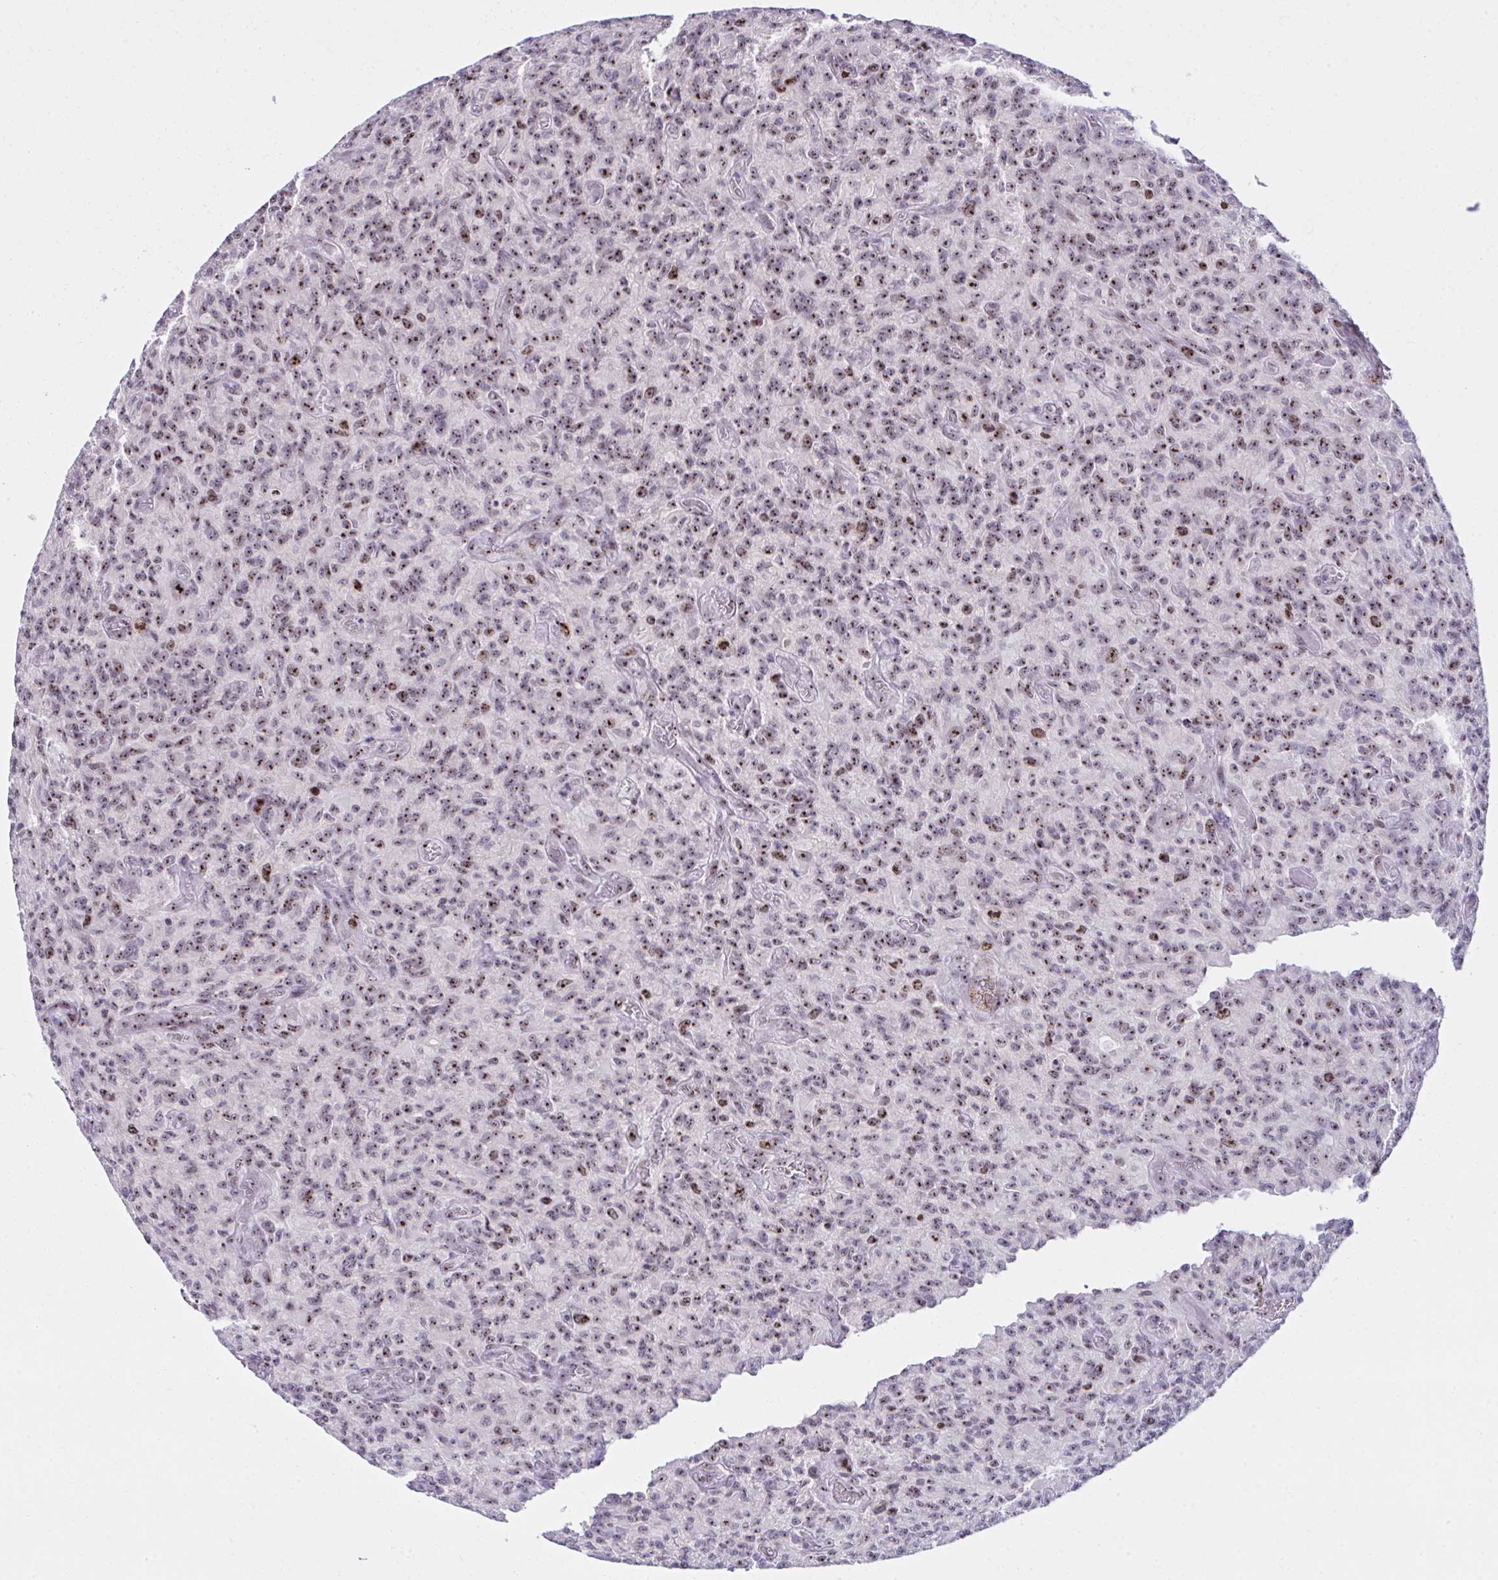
{"staining": {"intensity": "strong", "quantity": ">75%", "location": "nuclear"}, "tissue": "glioma", "cell_type": "Tumor cells", "image_type": "cancer", "snomed": [{"axis": "morphology", "description": "Glioma, malignant, High grade"}, {"axis": "topography", "description": "Brain"}], "caption": "Protein staining by IHC exhibits strong nuclear staining in approximately >75% of tumor cells in malignant glioma (high-grade).", "gene": "CEP72", "patient": {"sex": "male", "age": 61}}